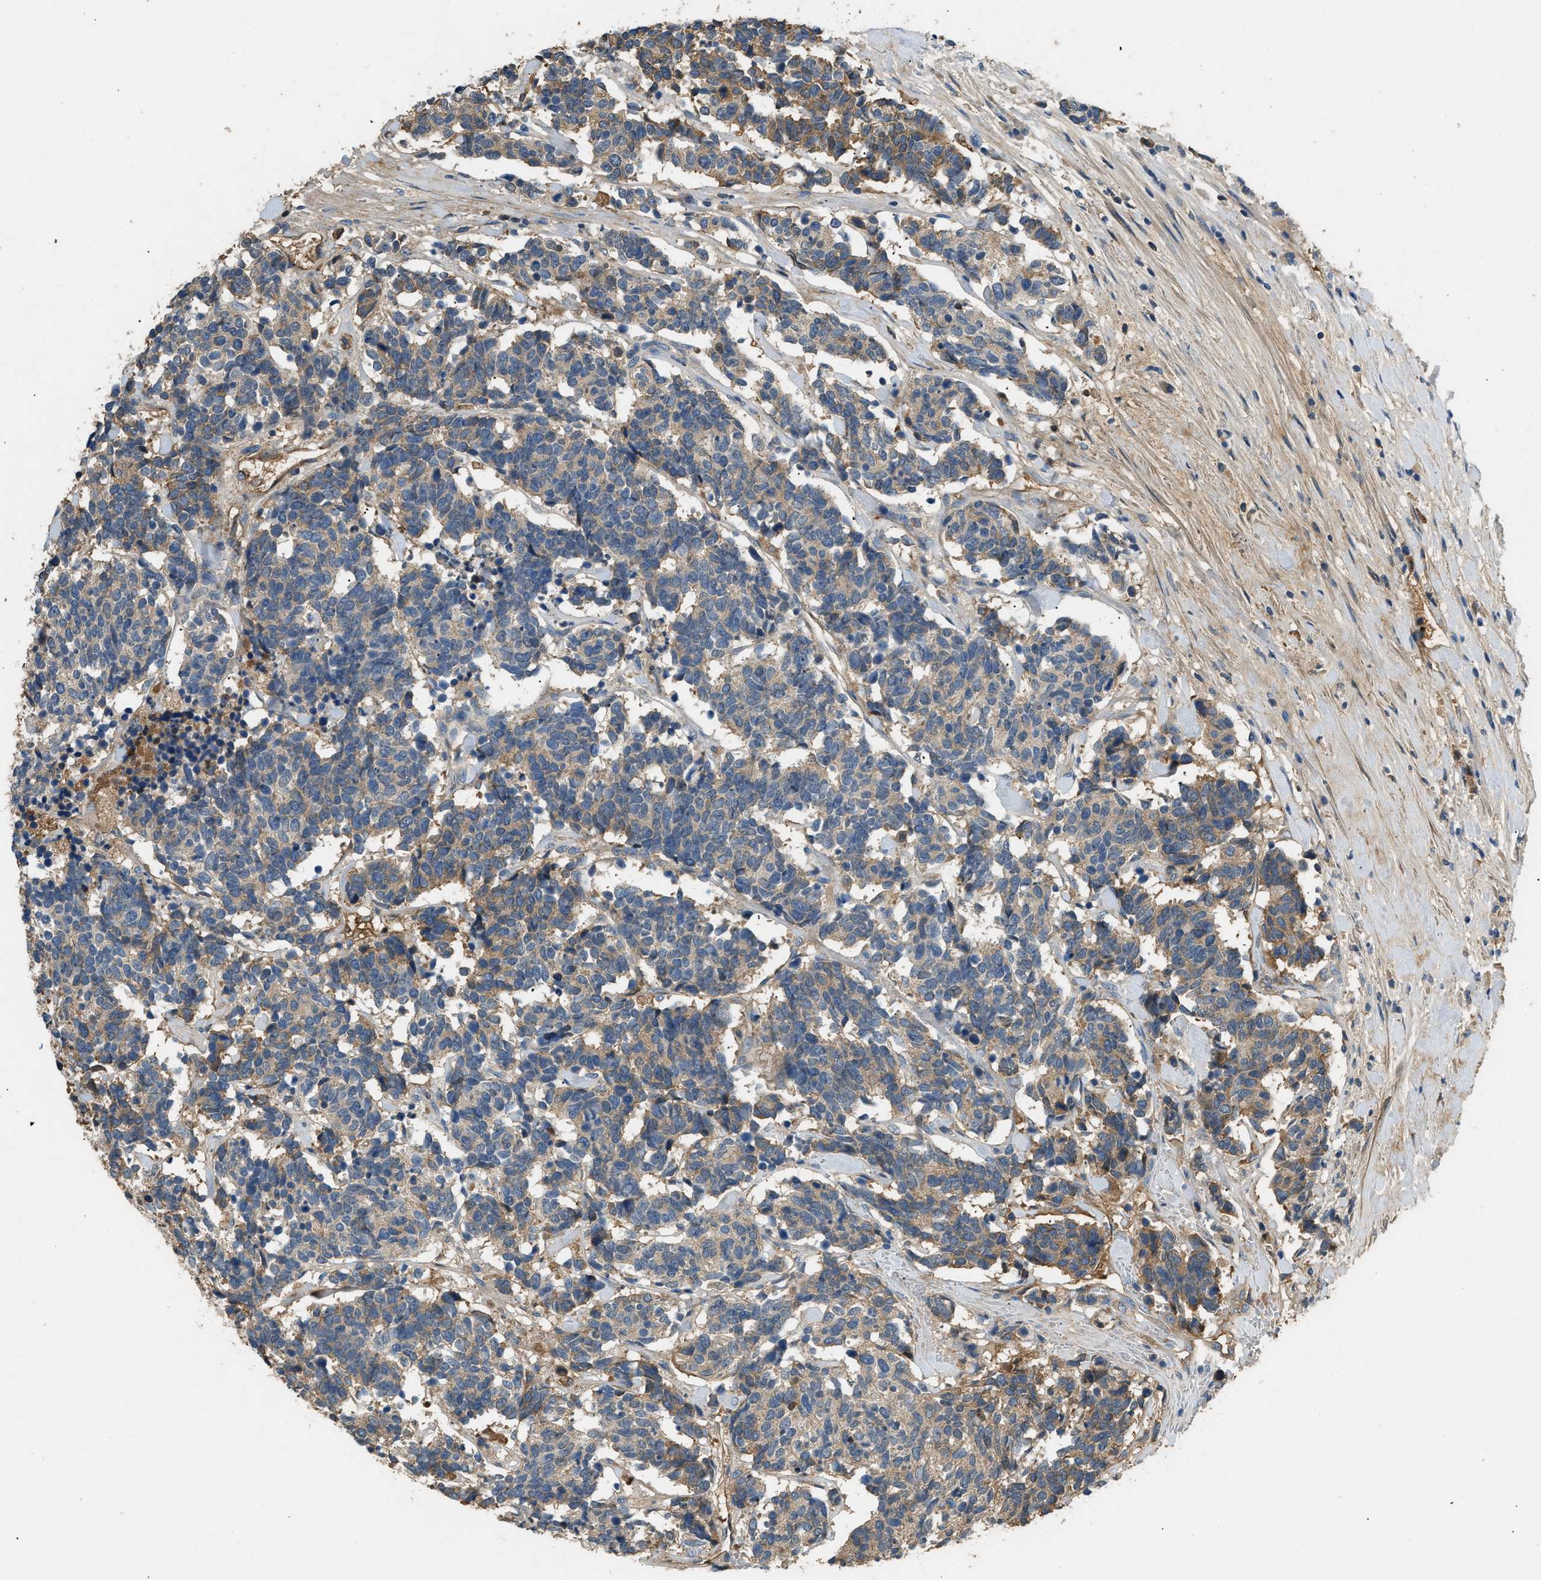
{"staining": {"intensity": "moderate", "quantity": "25%-75%", "location": "cytoplasmic/membranous"}, "tissue": "carcinoid", "cell_type": "Tumor cells", "image_type": "cancer", "snomed": [{"axis": "morphology", "description": "Carcinoma, NOS"}, {"axis": "morphology", "description": "Carcinoid, malignant, NOS"}, {"axis": "topography", "description": "Urinary bladder"}], "caption": "Carcinoma stained for a protein demonstrates moderate cytoplasmic/membranous positivity in tumor cells.", "gene": "STC1", "patient": {"sex": "male", "age": 57}}